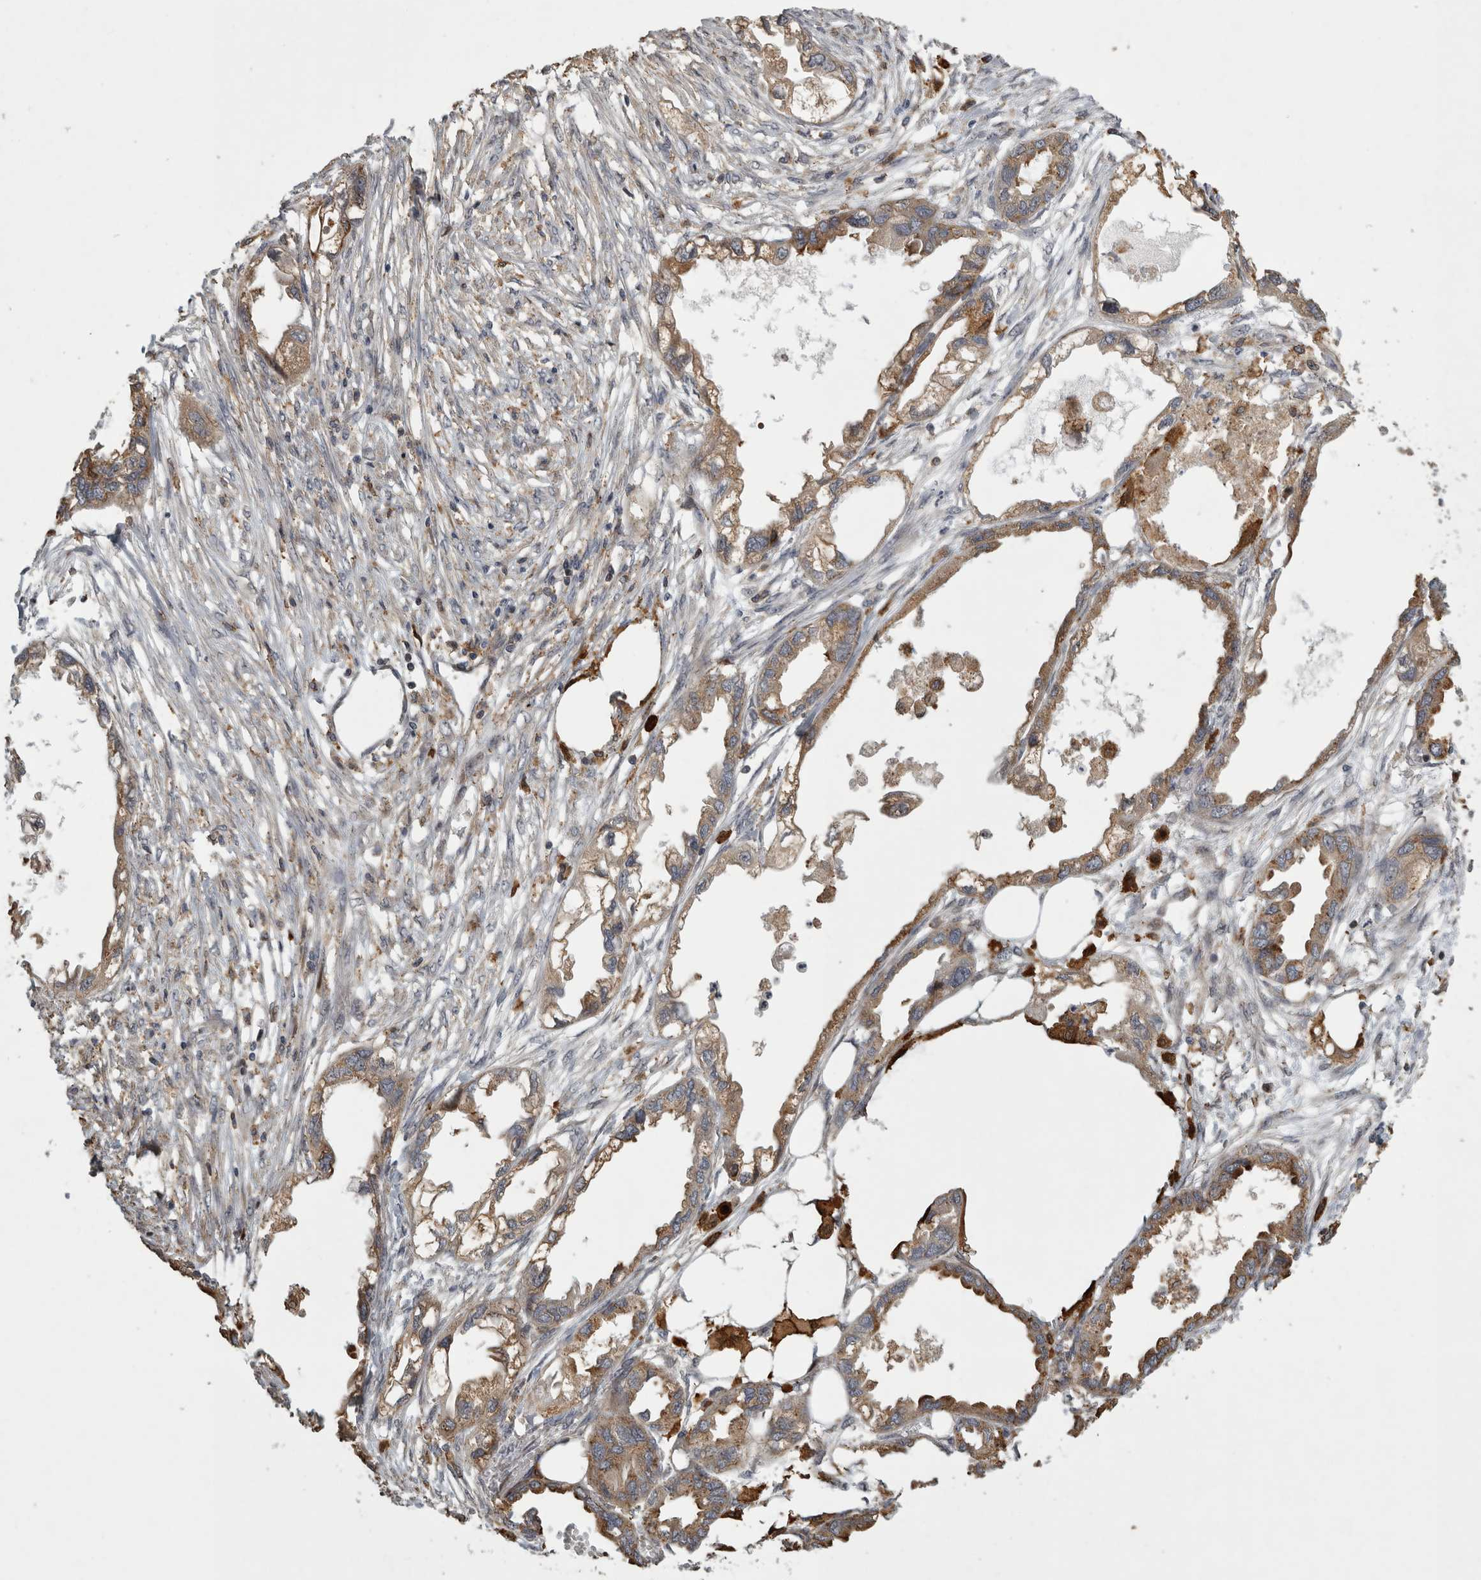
{"staining": {"intensity": "moderate", "quantity": ">75%", "location": "cytoplasmic/membranous"}, "tissue": "endometrial cancer", "cell_type": "Tumor cells", "image_type": "cancer", "snomed": [{"axis": "morphology", "description": "Adenocarcinoma, NOS"}, {"axis": "morphology", "description": "Adenocarcinoma, metastatic, NOS"}, {"axis": "topography", "description": "Adipose tissue"}, {"axis": "topography", "description": "Endometrium"}], "caption": "Adenocarcinoma (endometrial) stained for a protein reveals moderate cytoplasmic/membranous positivity in tumor cells. (Stains: DAB (3,3'-diaminobenzidine) in brown, nuclei in blue, Microscopy: brightfield microscopy at high magnification).", "gene": "MPDZ", "patient": {"sex": "female", "age": 67}}